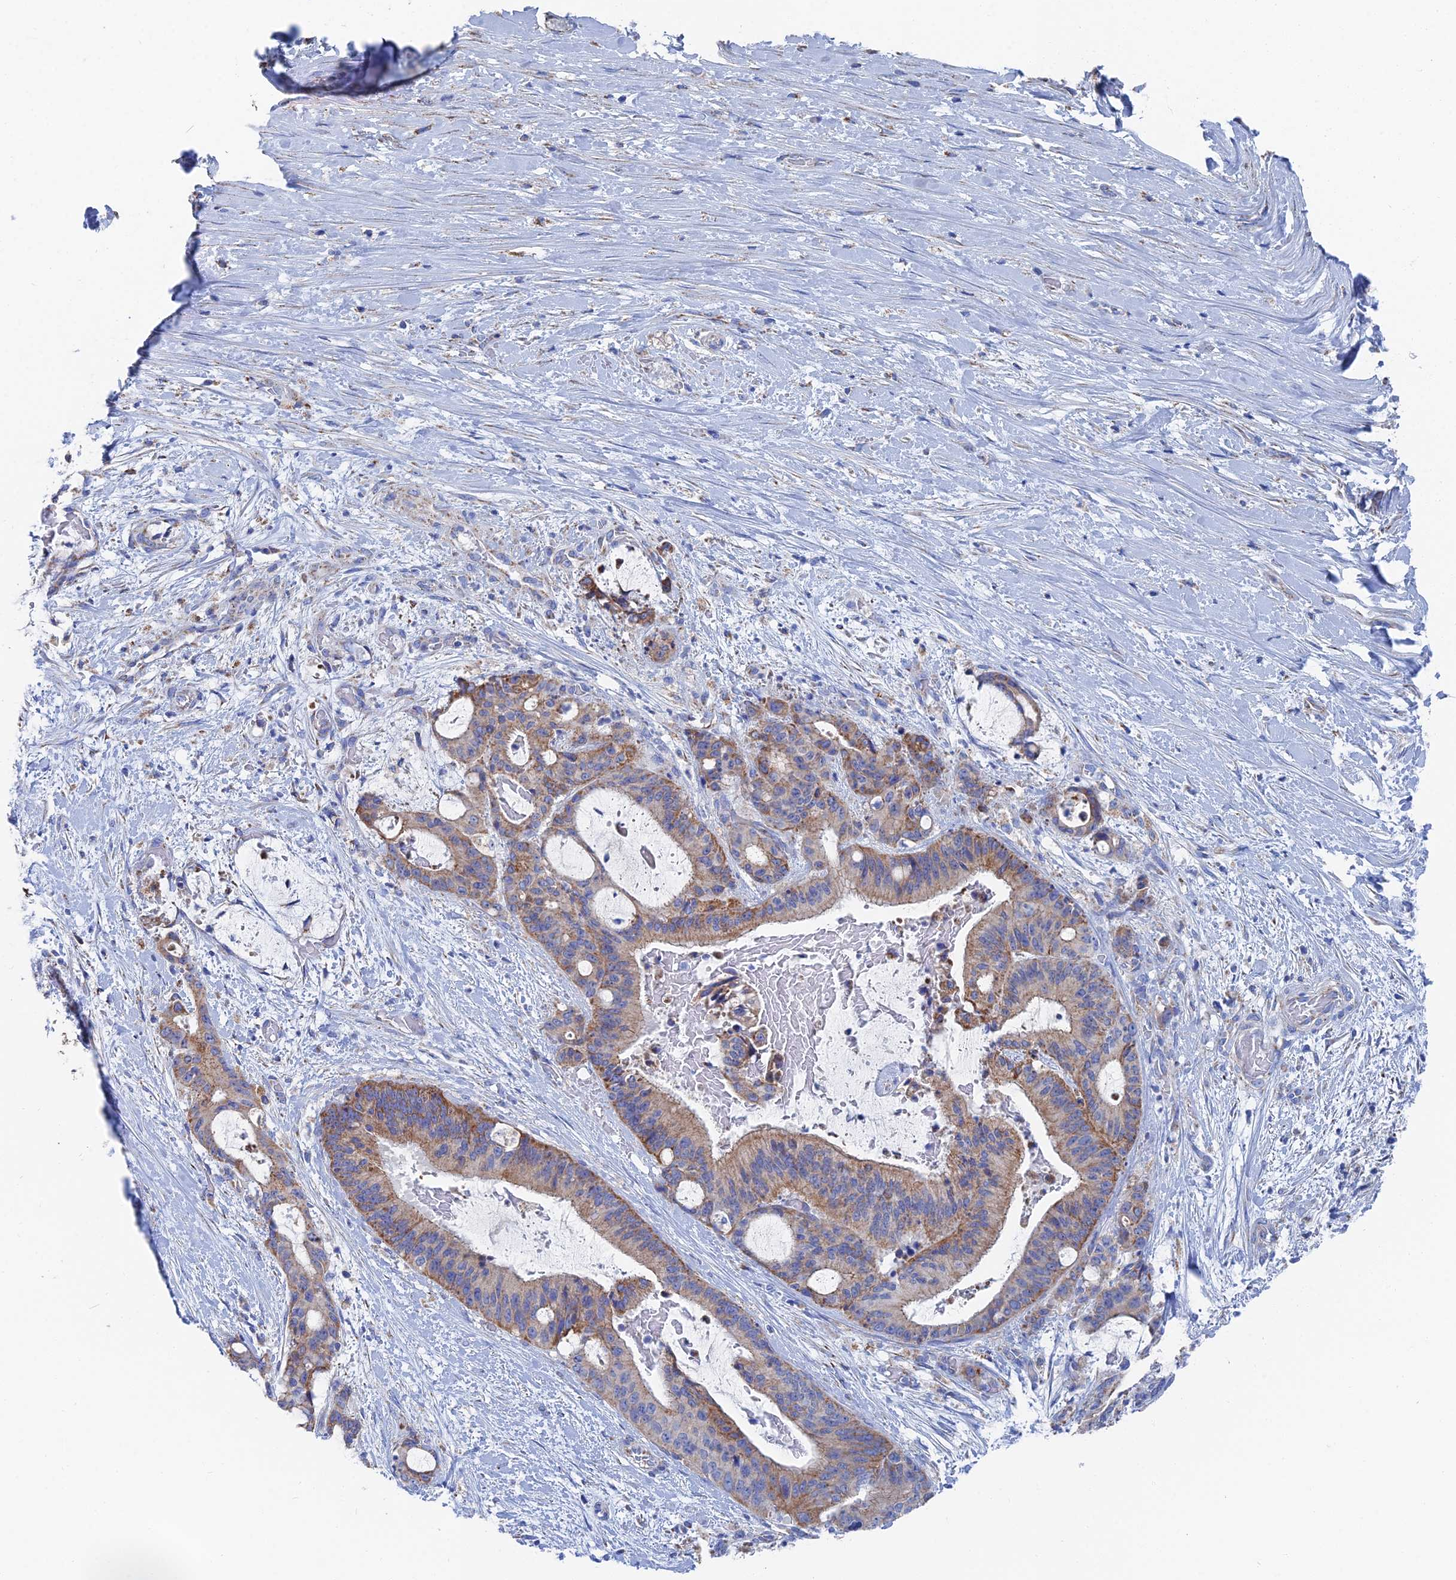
{"staining": {"intensity": "moderate", "quantity": "25%-75%", "location": "cytoplasmic/membranous"}, "tissue": "liver cancer", "cell_type": "Tumor cells", "image_type": "cancer", "snomed": [{"axis": "morphology", "description": "Normal tissue, NOS"}, {"axis": "morphology", "description": "Cholangiocarcinoma"}, {"axis": "topography", "description": "Liver"}, {"axis": "topography", "description": "Peripheral nerve tissue"}], "caption": "Liver cancer stained with a brown dye demonstrates moderate cytoplasmic/membranous positive positivity in about 25%-75% of tumor cells.", "gene": "IFT80", "patient": {"sex": "female", "age": 73}}